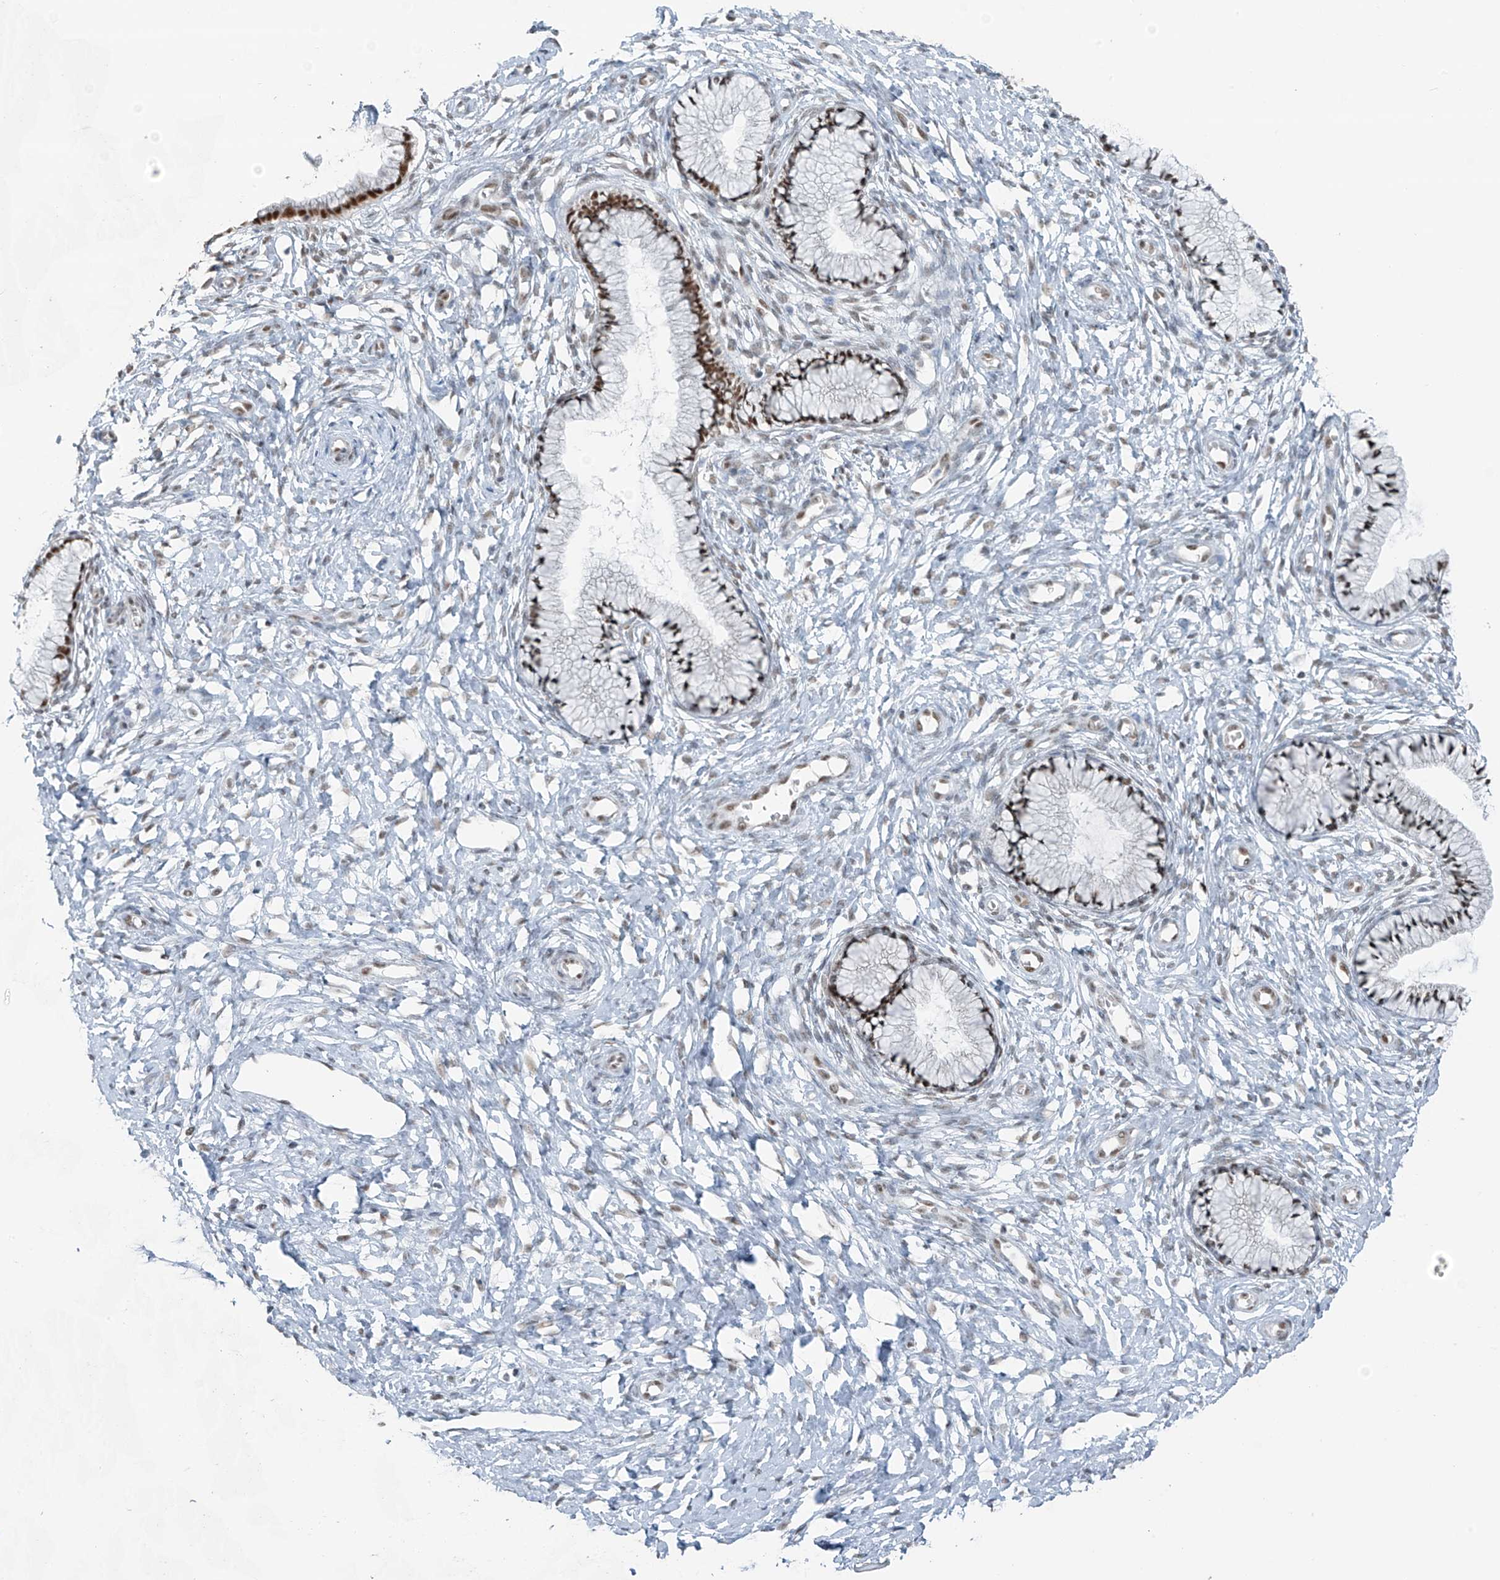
{"staining": {"intensity": "moderate", "quantity": ">75%", "location": "nuclear"}, "tissue": "cervix", "cell_type": "Glandular cells", "image_type": "normal", "snomed": [{"axis": "morphology", "description": "Normal tissue, NOS"}, {"axis": "topography", "description": "Cervix"}], "caption": "The histopathology image exhibits immunohistochemical staining of normal cervix. There is moderate nuclear expression is appreciated in approximately >75% of glandular cells.", "gene": "WRNIP1", "patient": {"sex": "female", "age": 36}}